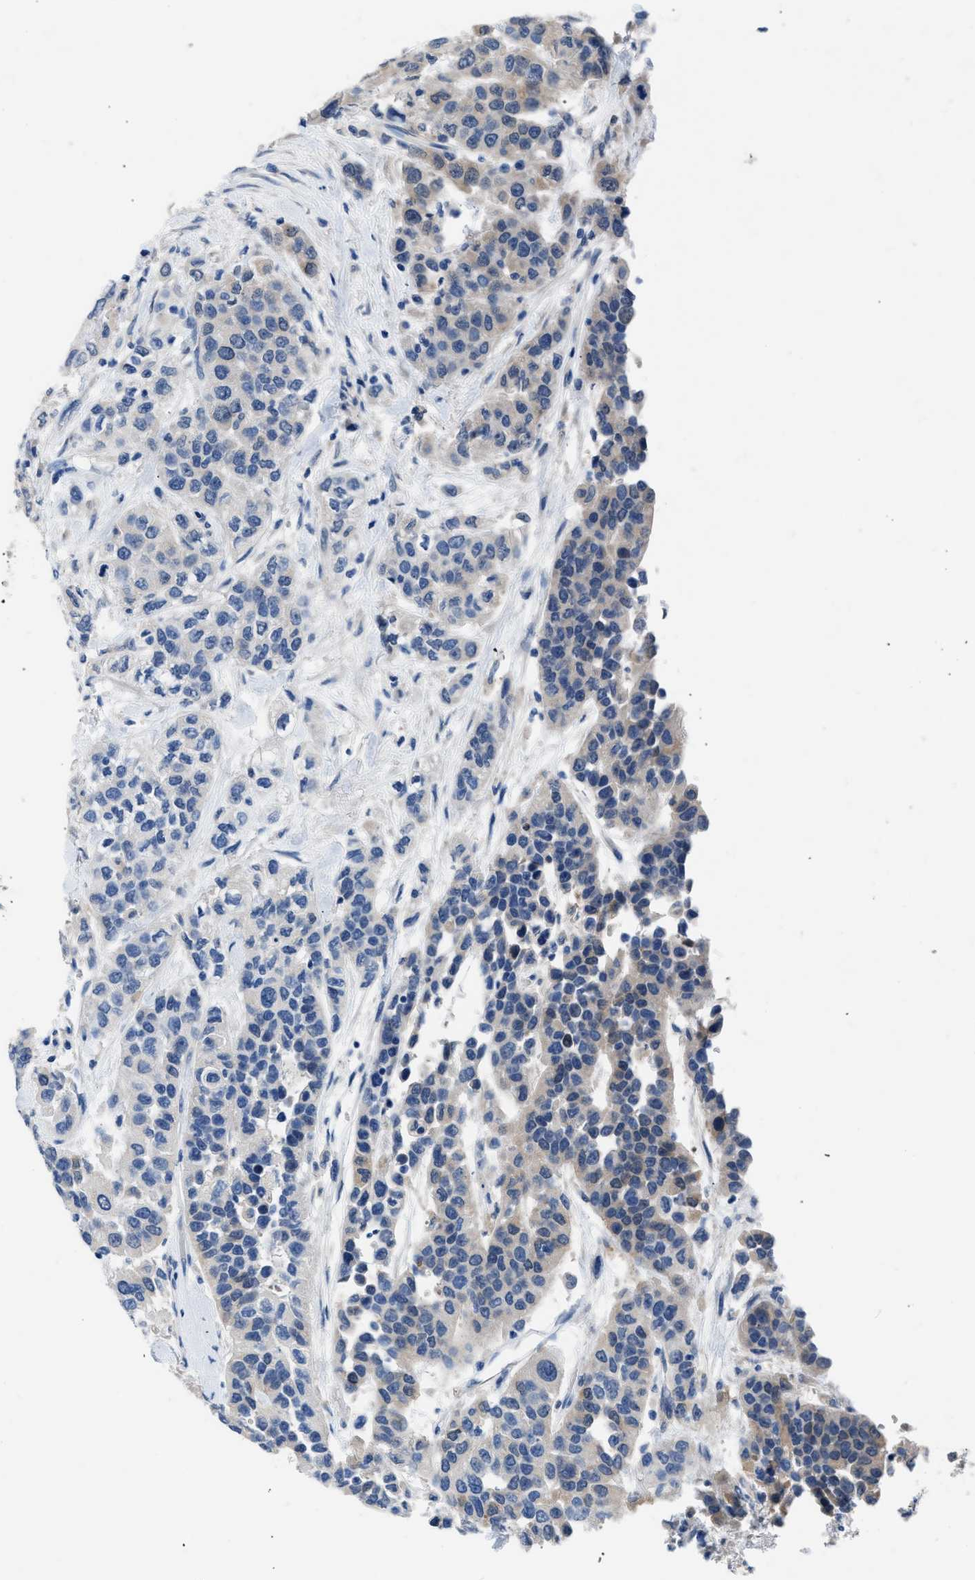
{"staining": {"intensity": "weak", "quantity": "<25%", "location": "cytoplasmic/membranous"}, "tissue": "urothelial cancer", "cell_type": "Tumor cells", "image_type": "cancer", "snomed": [{"axis": "morphology", "description": "Urothelial carcinoma, High grade"}, {"axis": "topography", "description": "Urinary bladder"}], "caption": "High magnification brightfield microscopy of high-grade urothelial carcinoma stained with DAB (3,3'-diaminobenzidine) (brown) and counterstained with hematoxylin (blue): tumor cells show no significant staining.", "gene": "RBP1", "patient": {"sex": "female", "age": 80}}